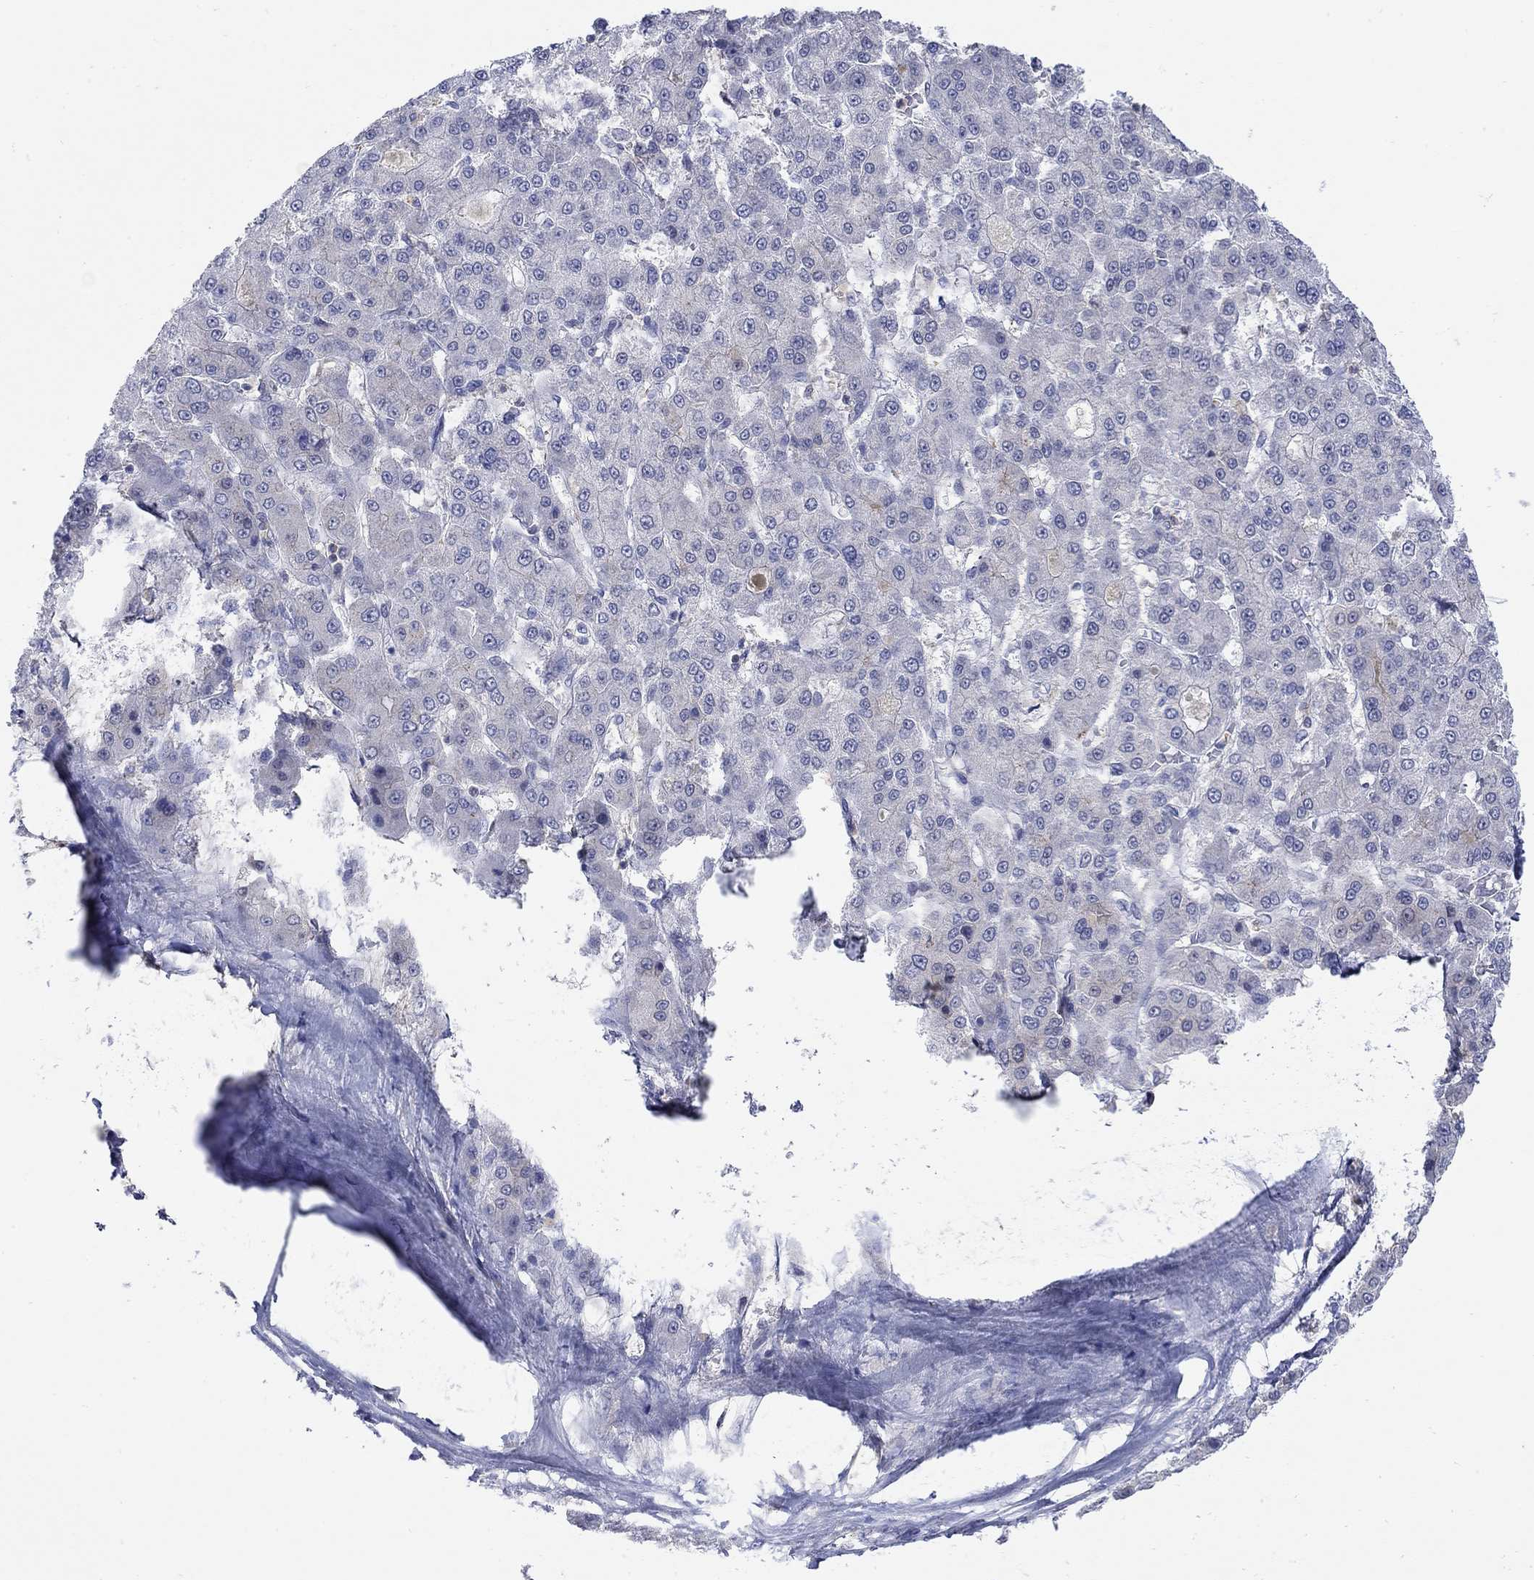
{"staining": {"intensity": "negative", "quantity": "none", "location": "none"}, "tissue": "liver cancer", "cell_type": "Tumor cells", "image_type": "cancer", "snomed": [{"axis": "morphology", "description": "Carcinoma, Hepatocellular, NOS"}, {"axis": "topography", "description": "Liver"}], "caption": "Immunohistochemical staining of liver cancer (hepatocellular carcinoma) demonstrates no significant staining in tumor cells.", "gene": "TEKT3", "patient": {"sex": "male", "age": 70}}